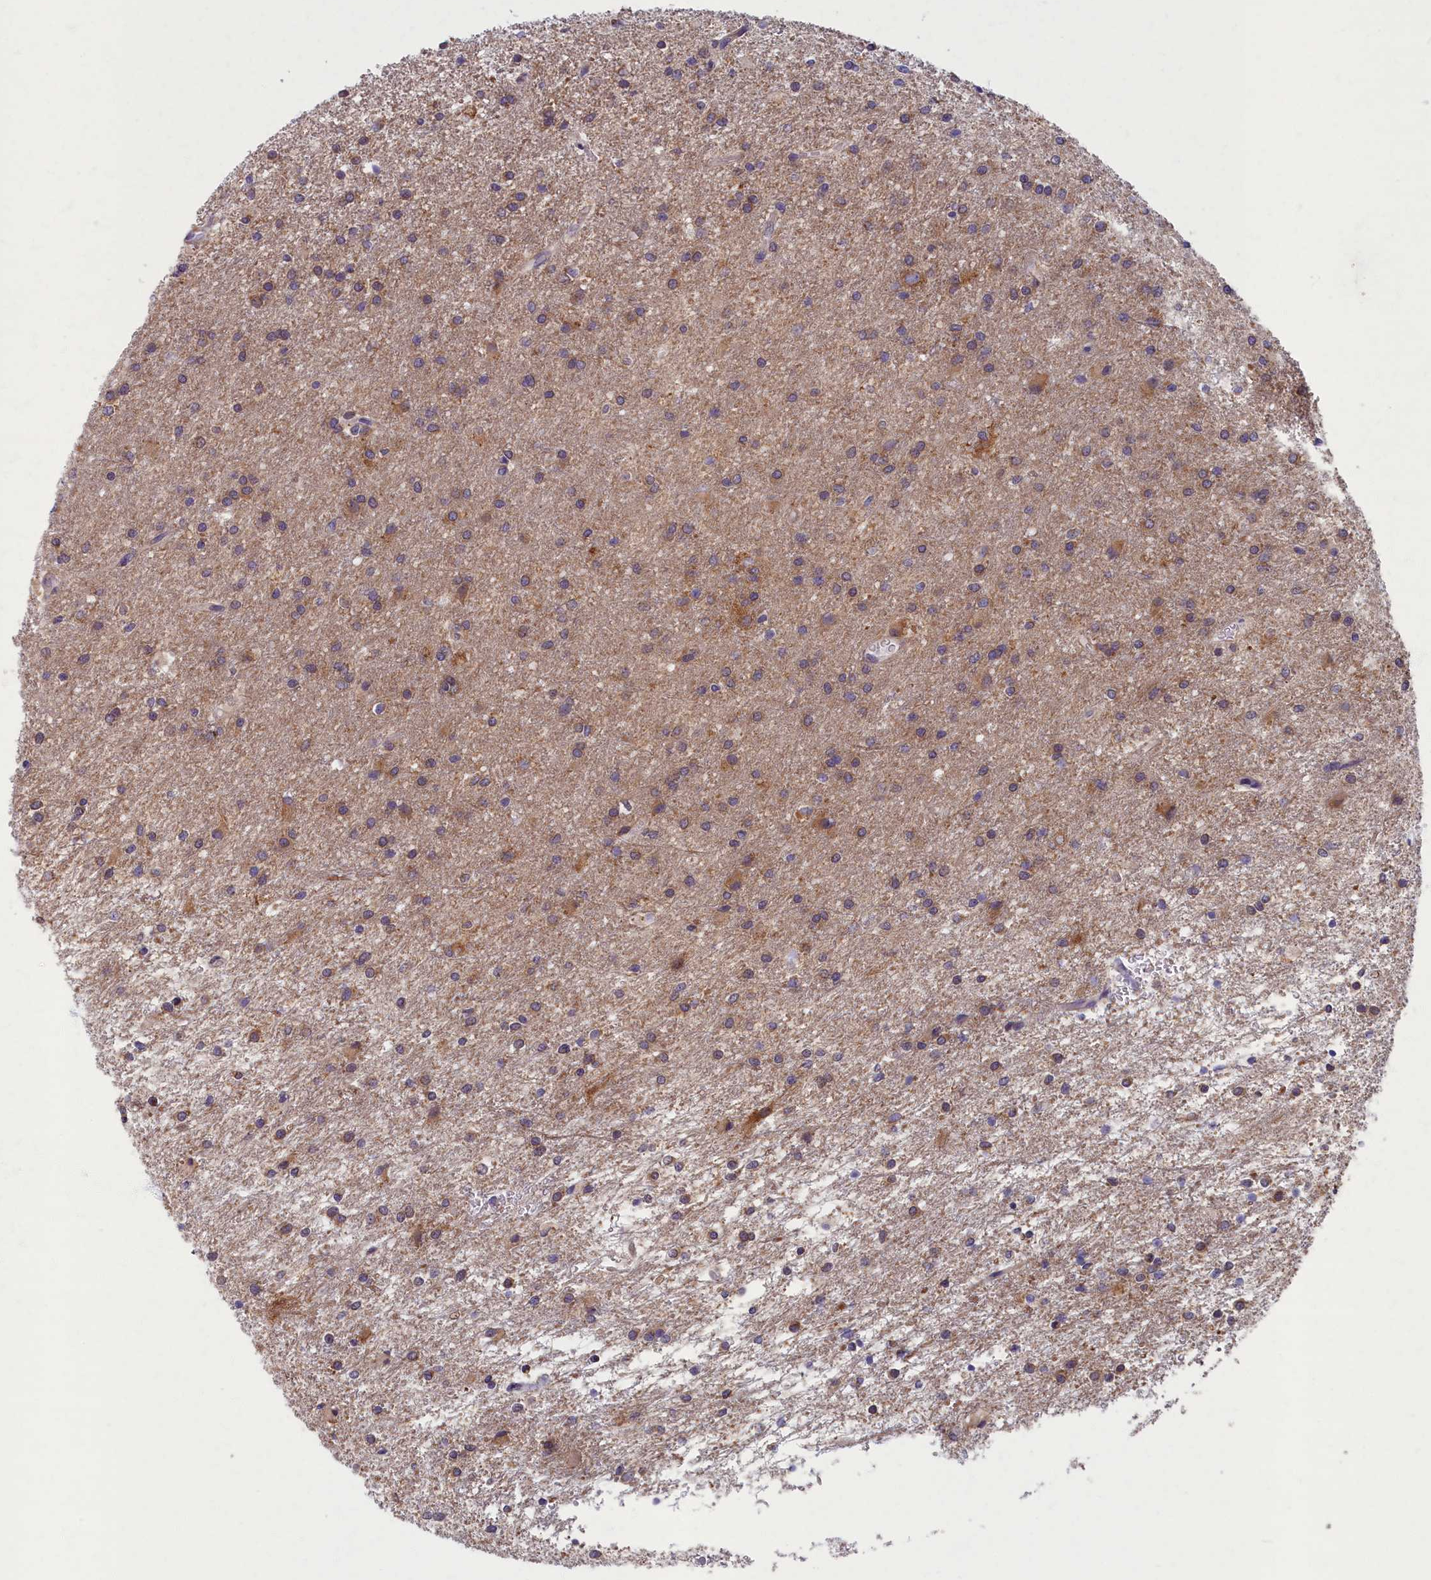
{"staining": {"intensity": "moderate", "quantity": "25%-75%", "location": "cytoplasmic/membranous"}, "tissue": "glioma", "cell_type": "Tumor cells", "image_type": "cancer", "snomed": [{"axis": "morphology", "description": "Glioma, malignant, High grade"}, {"axis": "topography", "description": "Brain"}], "caption": "Glioma was stained to show a protein in brown. There is medium levels of moderate cytoplasmic/membranous expression in about 25%-75% of tumor cells.", "gene": "MRPS25", "patient": {"sex": "female", "age": 50}}